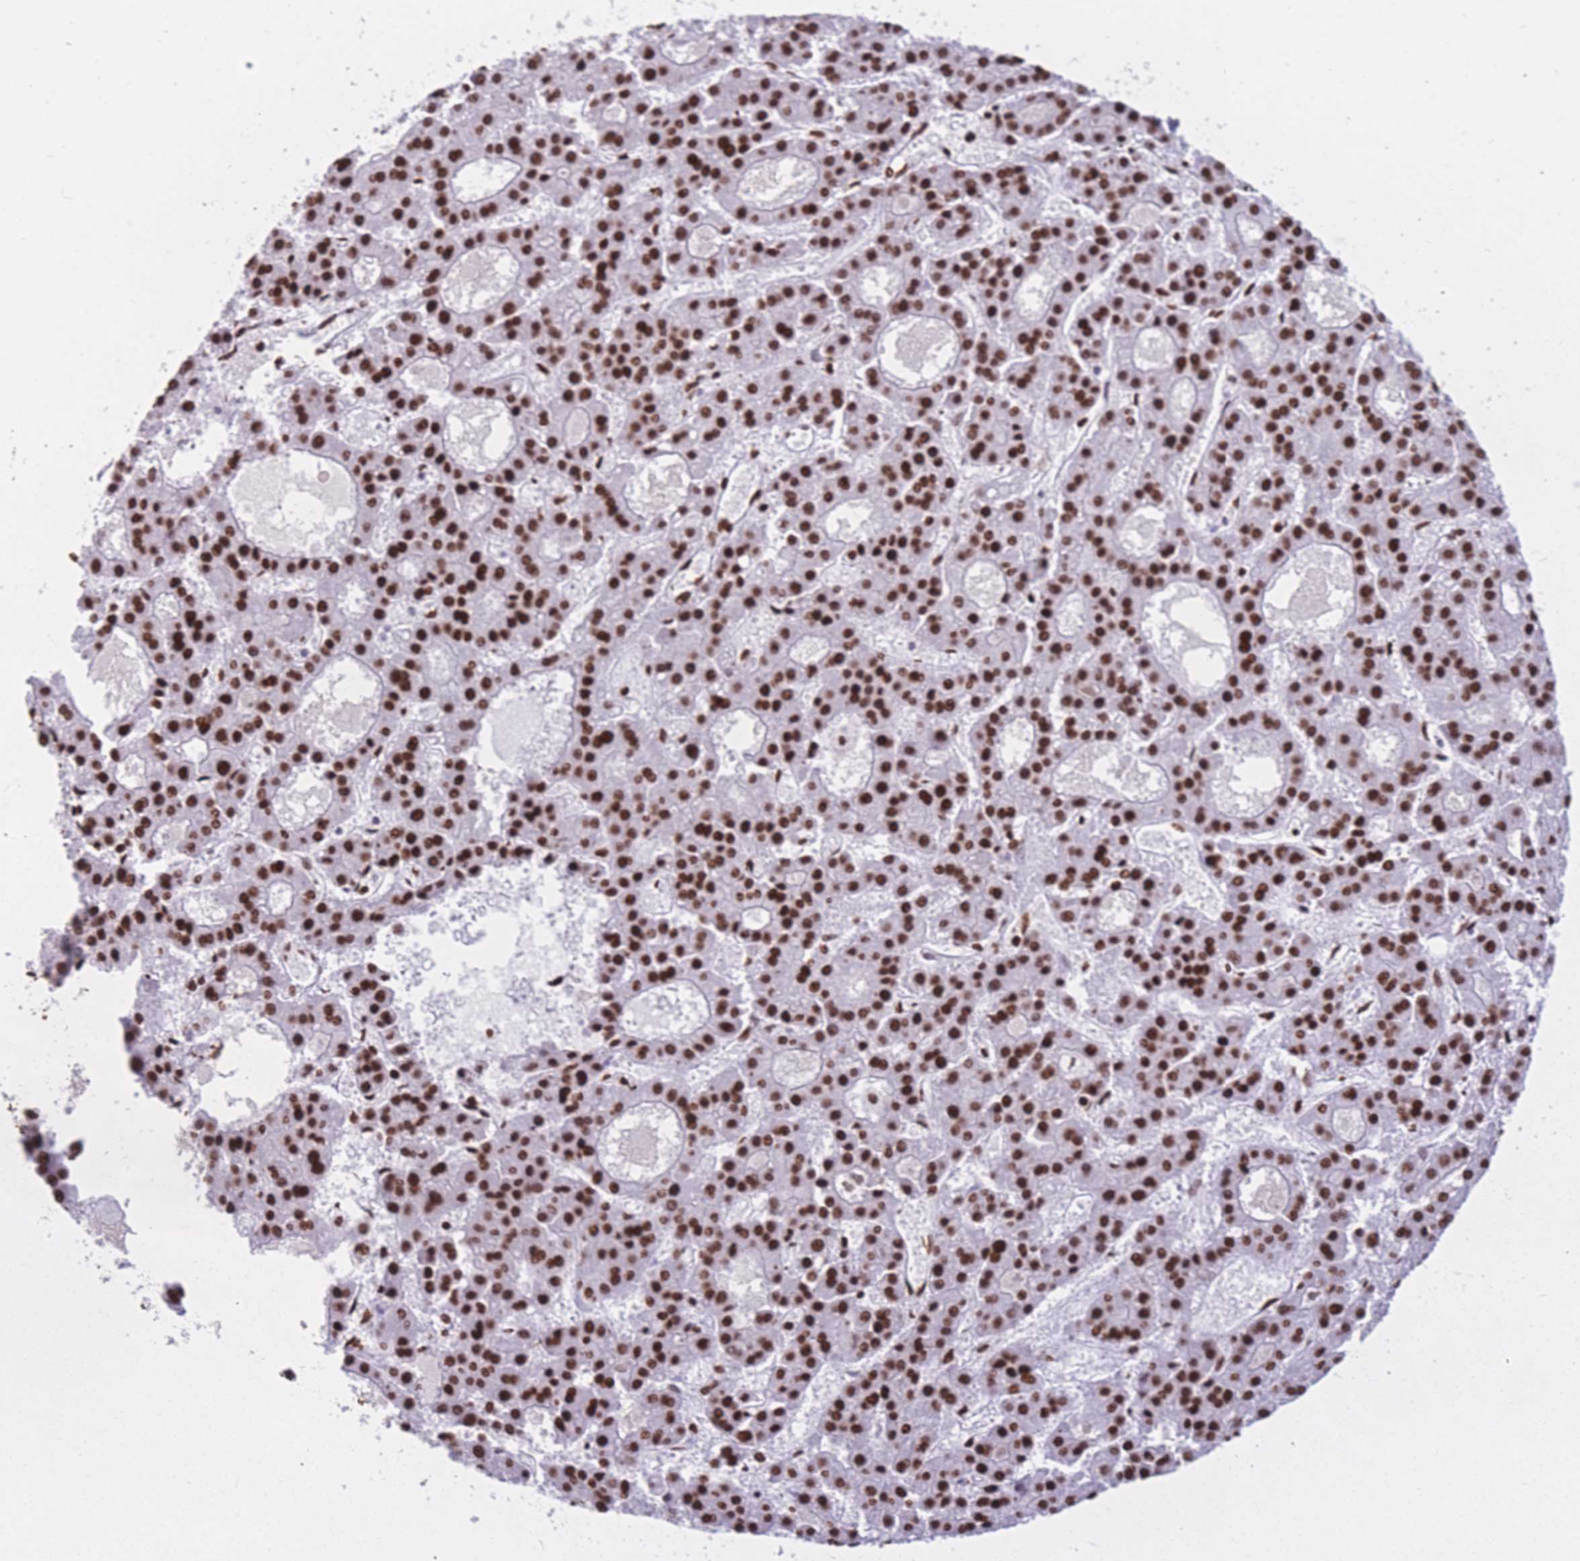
{"staining": {"intensity": "strong", "quantity": ">75%", "location": "nuclear"}, "tissue": "liver cancer", "cell_type": "Tumor cells", "image_type": "cancer", "snomed": [{"axis": "morphology", "description": "Carcinoma, Hepatocellular, NOS"}, {"axis": "topography", "description": "Liver"}], "caption": "Protein analysis of hepatocellular carcinoma (liver) tissue shows strong nuclear staining in about >75% of tumor cells.", "gene": "HNRNPUL1", "patient": {"sex": "male", "age": 70}}